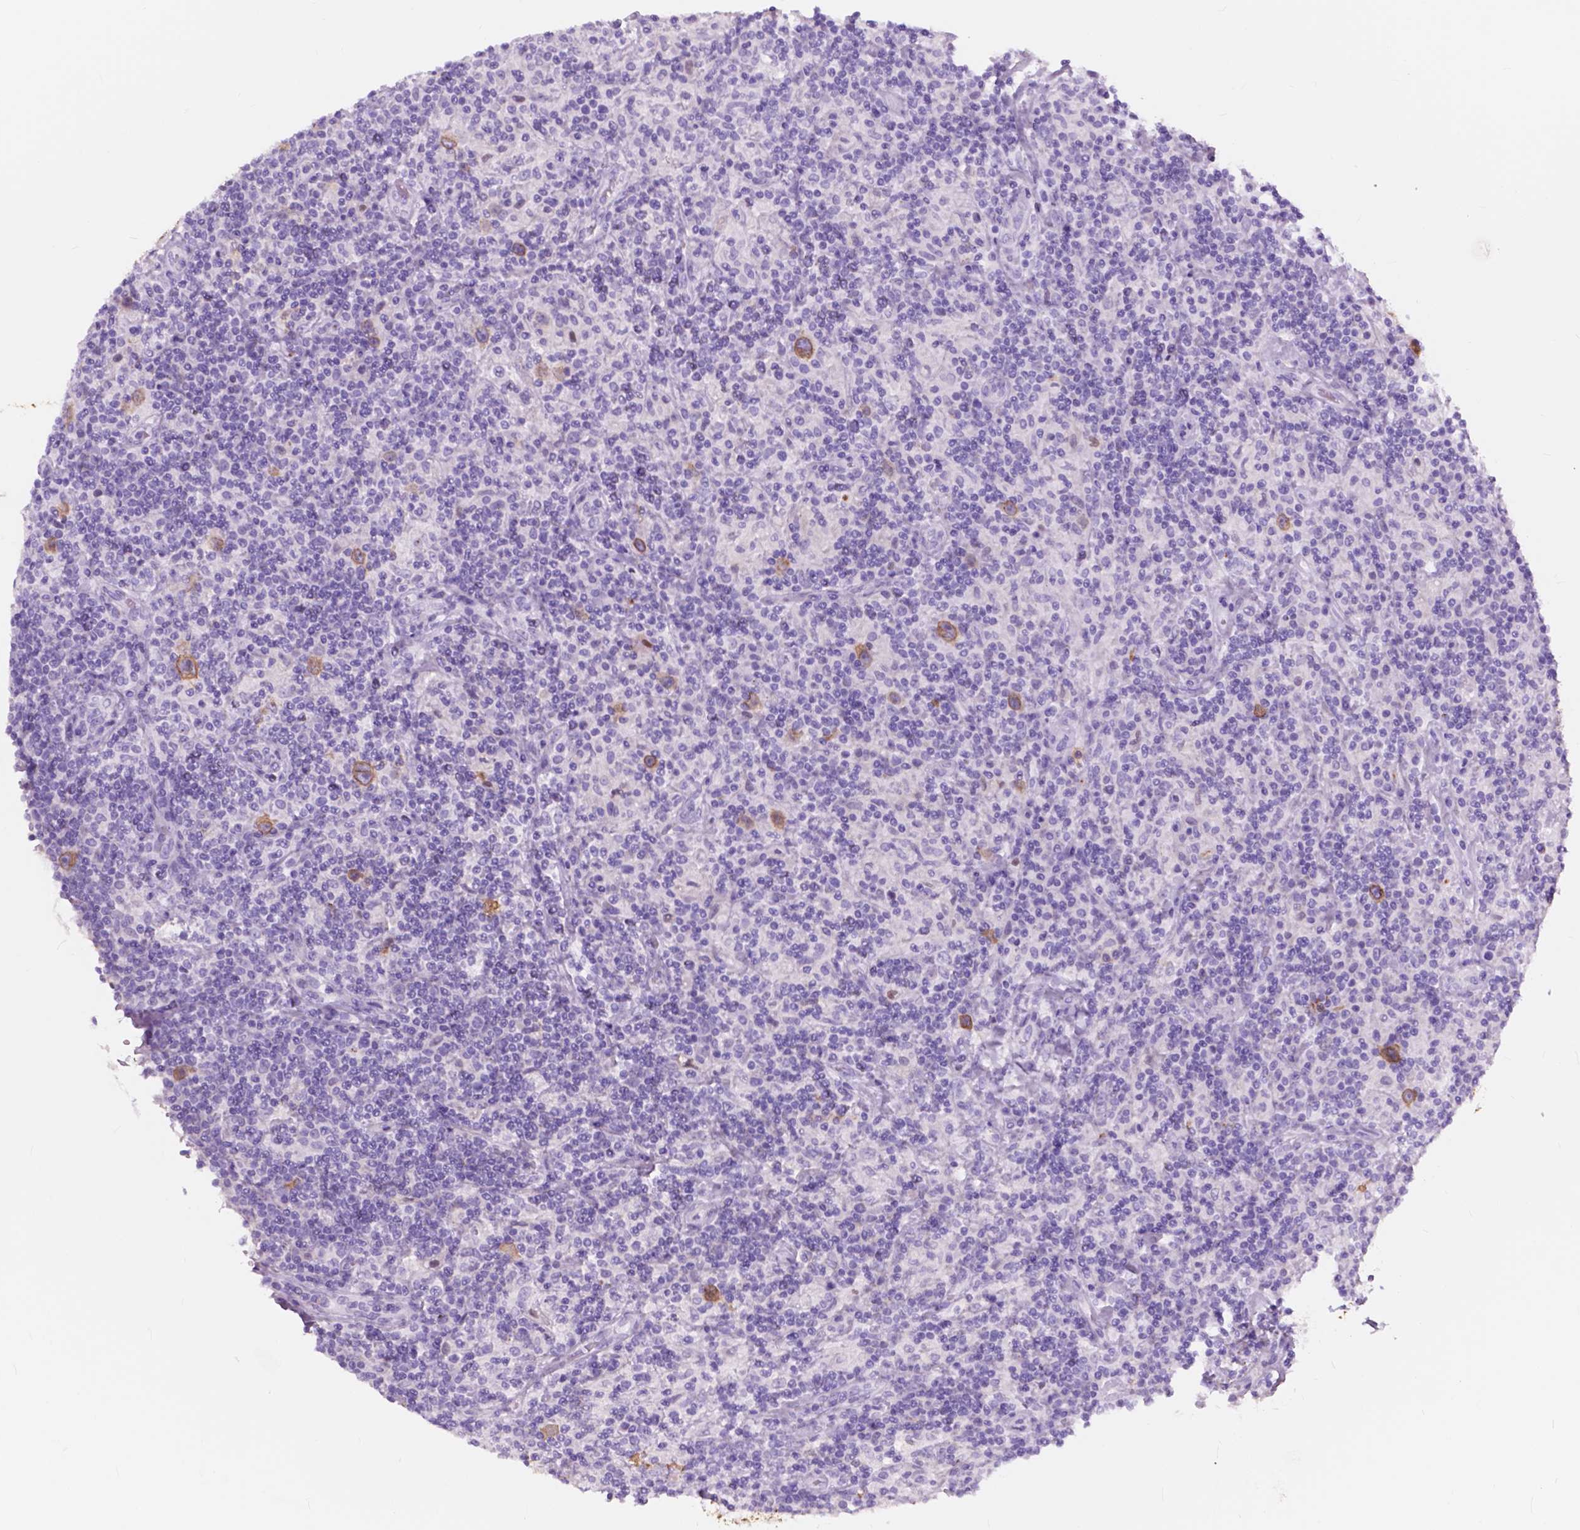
{"staining": {"intensity": "negative", "quantity": "none", "location": "none"}, "tissue": "lymphoma", "cell_type": "Tumor cells", "image_type": "cancer", "snomed": [{"axis": "morphology", "description": "Hodgkin's disease, NOS"}, {"axis": "topography", "description": "Lymph node"}], "caption": "Protein analysis of Hodgkin's disease displays no significant expression in tumor cells. The staining was performed using DAB (3,3'-diaminobenzidine) to visualize the protein expression in brown, while the nuclei were stained in blue with hematoxylin (Magnification: 20x).", "gene": "FXYD2", "patient": {"sex": "male", "age": 70}}